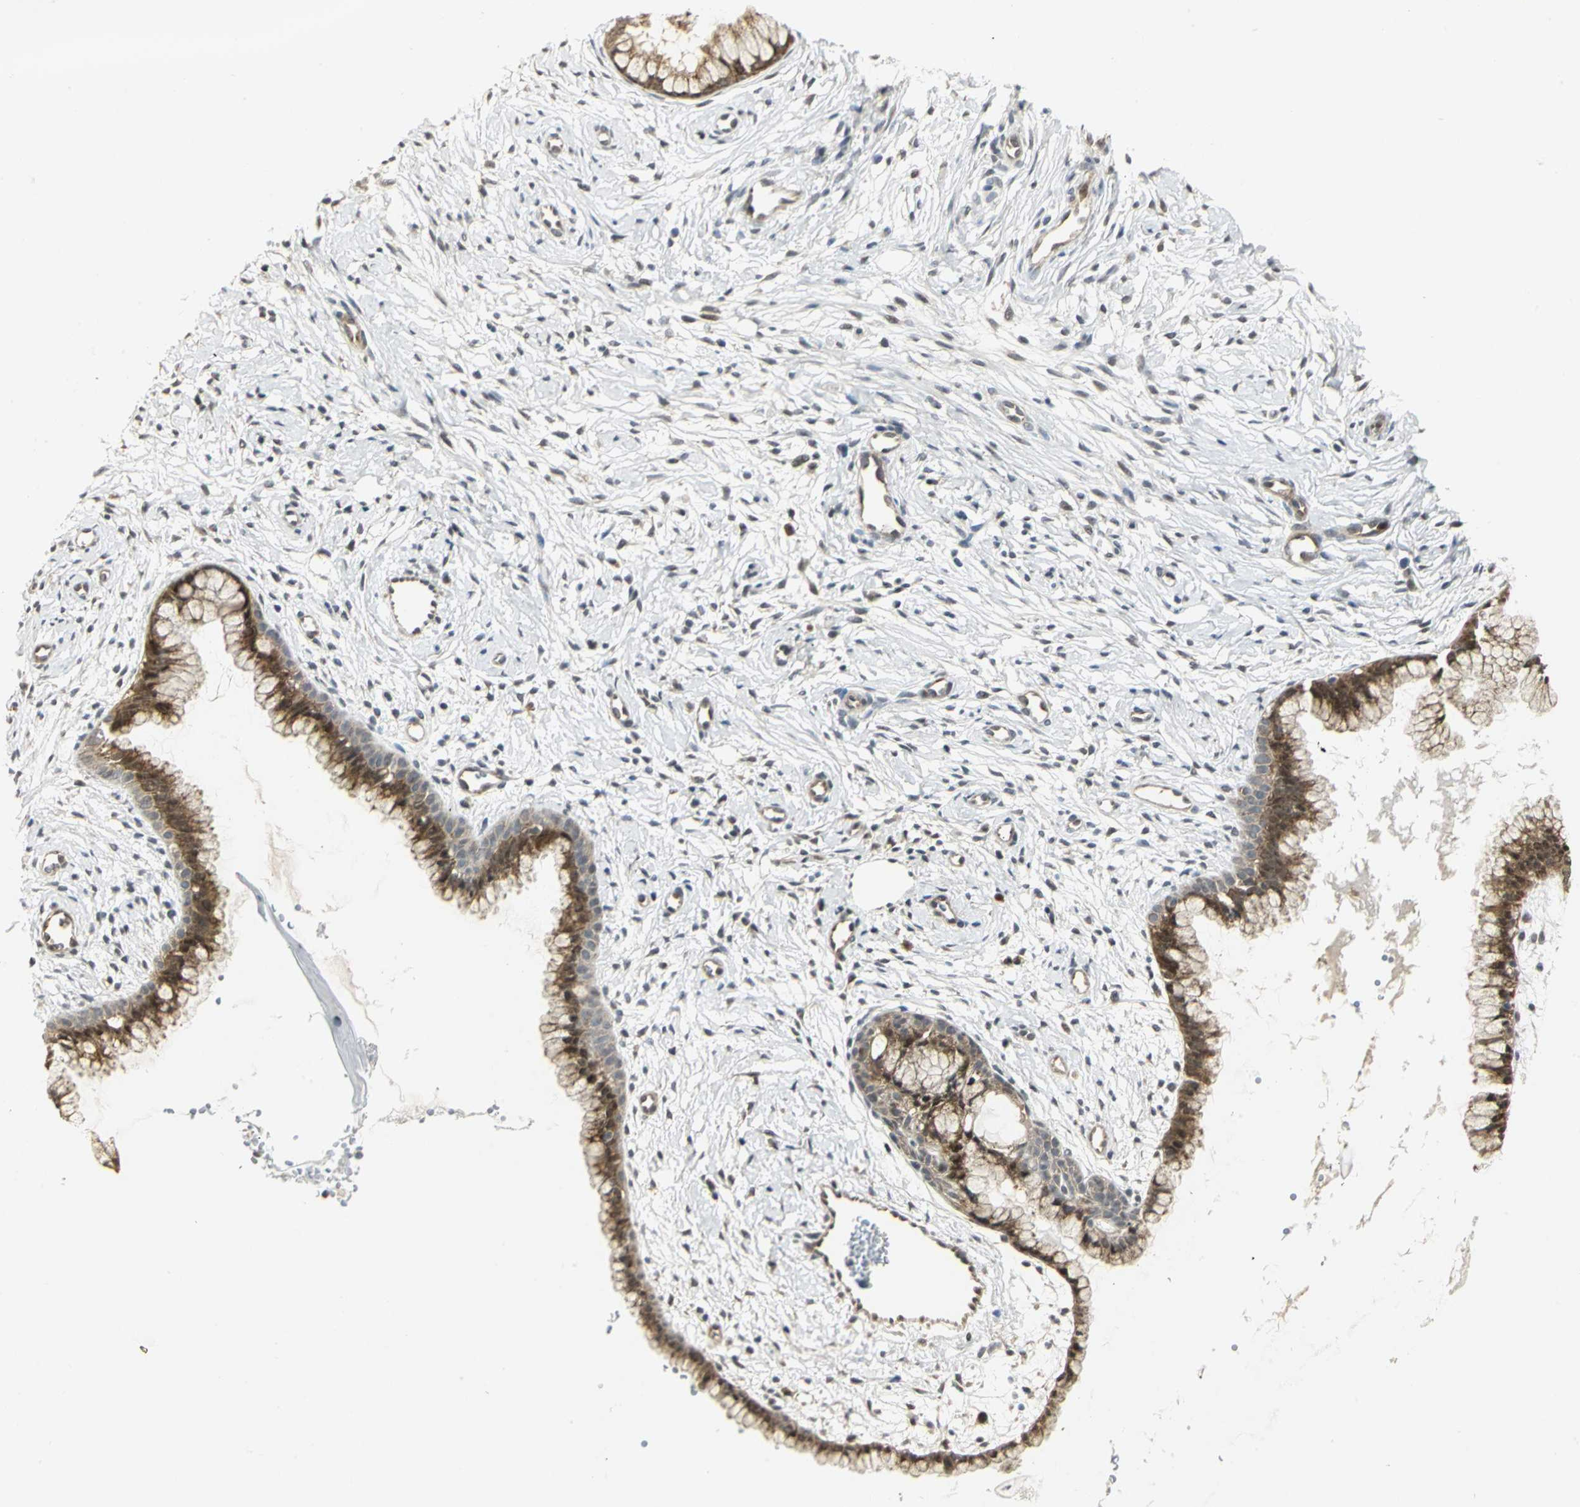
{"staining": {"intensity": "moderate", "quantity": ">75%", "location": "cytoplasmic/membranous,nuclear"}, "tissue": "cervix", "cell_type": "Glandular cells", "image_type": "normal", "snomed": [{"axis": "morphology", "description": "Normal tissue, NOS"}, {"axis": "topography", "description": "Cervix"}], "caption": "DAB (3,3'-diaminobenzidine) immunohistochemical staining of unremarkable cervix demonstrates moderate cytoplasmic/membranous,nuclear protein staining in about >75% of glandular cells.", "gene": "PSMC4", "patient": {"sex": "female", "age": 39}}